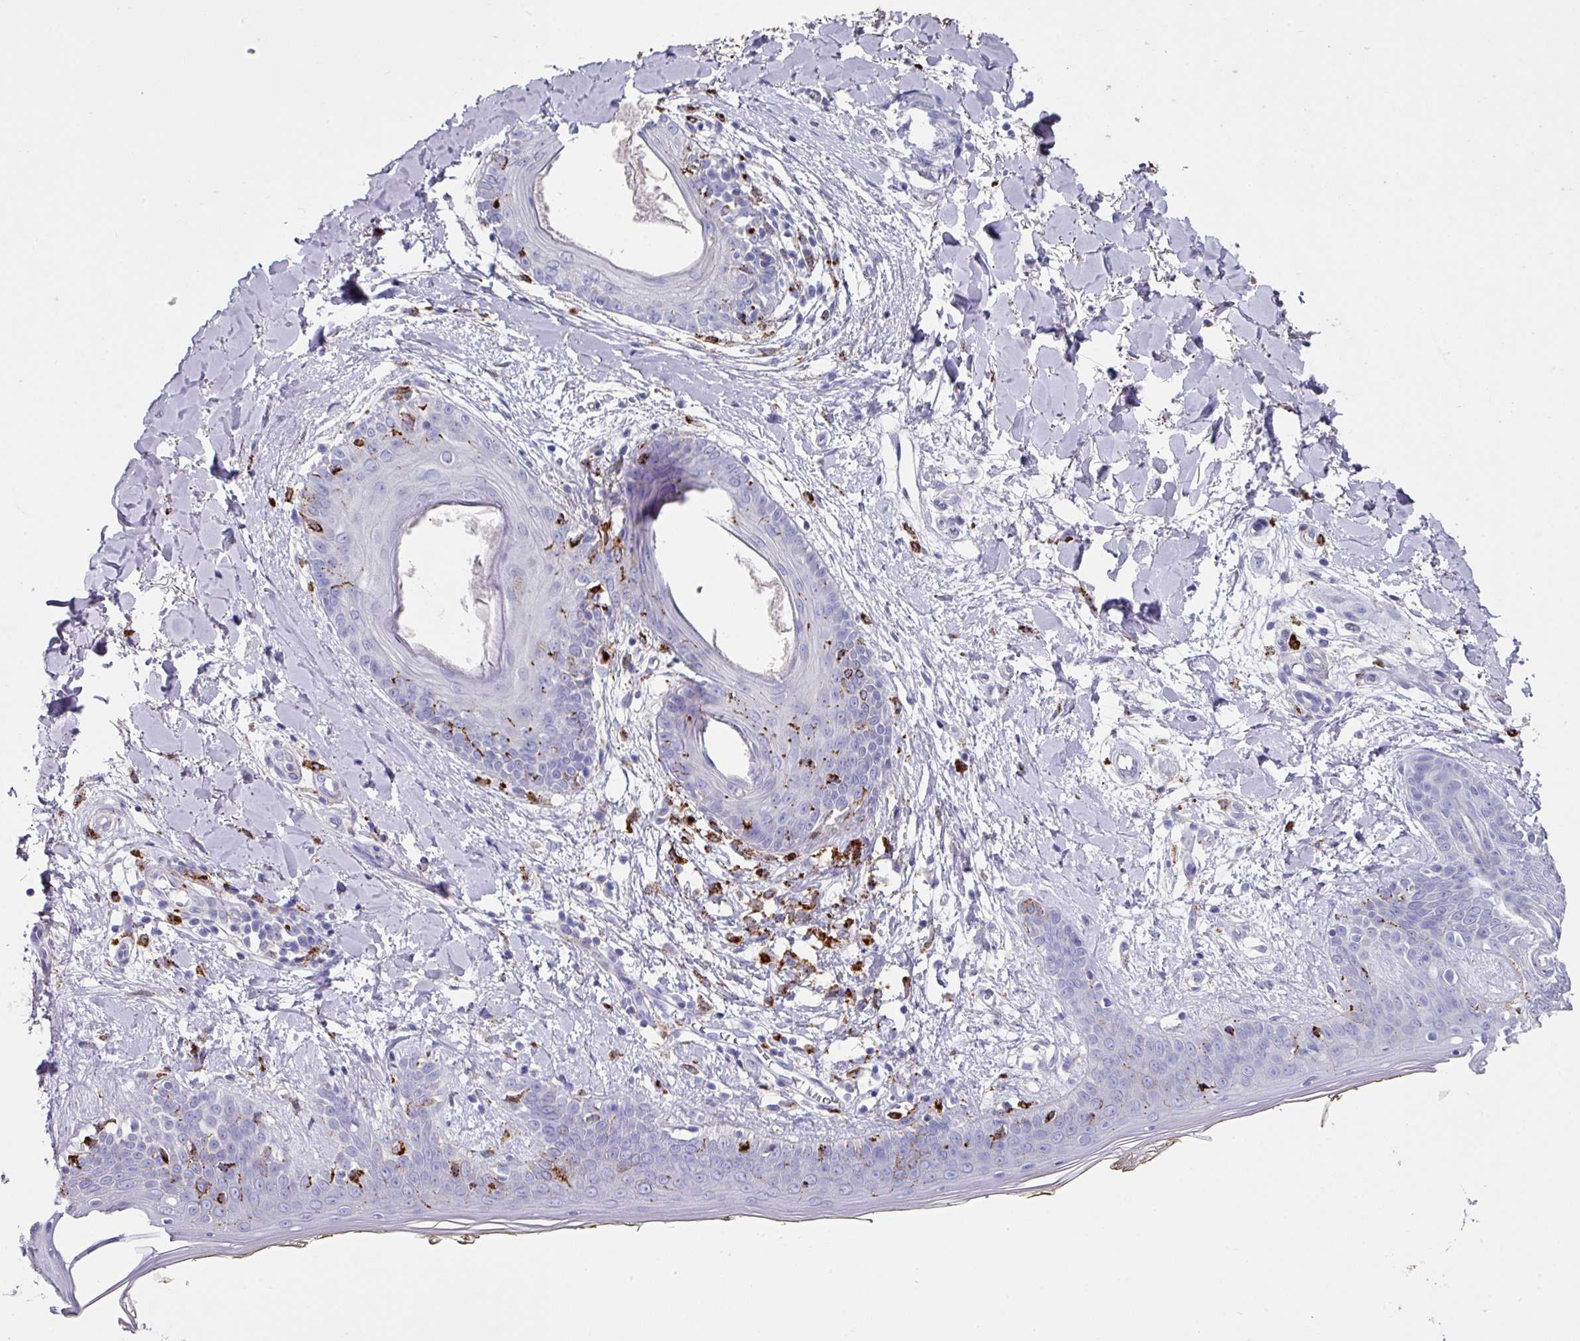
{"staining": {"intensity": "negative", "quantity": "none", "location": "none"}, "tissue": "skin", "cell_type": "Fibroblasts", "image_type": "normal", "snomed": [{"axis": "morphology", "description": "Normal tissue, NOS"}, {"axis": "topography", "description": "Skin"}], "caption": "The micrograph reveals no staining of fibroblasts in benign skin. (DAB (3,3'-diaminobenzidine) immunohistochemistry, high magnification).", "gene": "CPVL", "patient": {"sex": "female", "age": 34}}